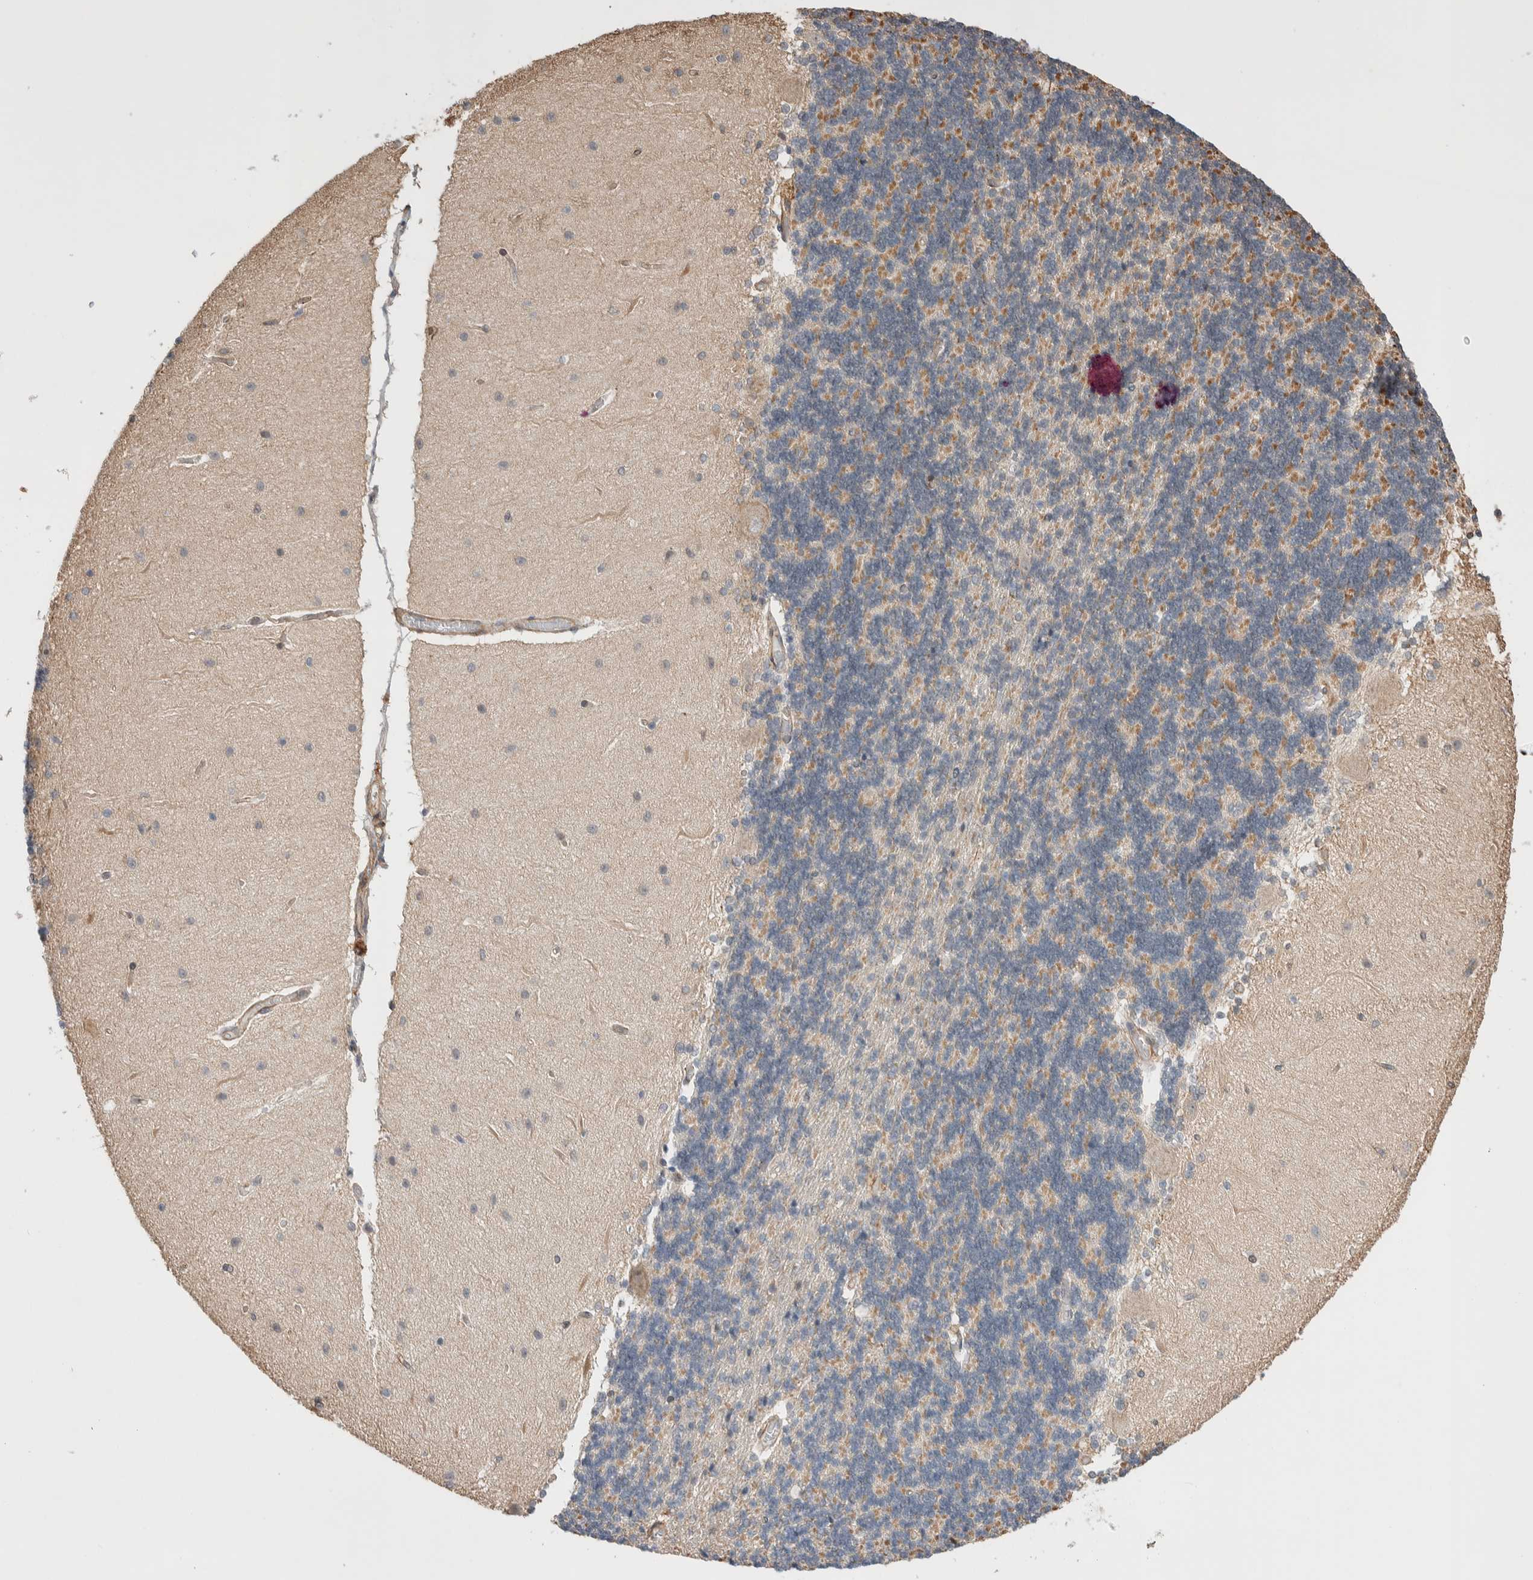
{"staining": {"intensity": "weak", "quantity": "25%-75%", "location": "cytoplasmic/membranous"}, "tissue": "cerebellum", "cell_type": "Cells in granular layer", "image_type": "normal", "snomed": [{"axis": "morphology", "description": "Normal tissue, NOS"}, {"axis": "topography", "description": "Cerebellum"}], "caption": "Immunohistochemical staining of benign cerebellum exhibits weak cytoplasmic/membranous protein positivity in approximately 25%-75% of cells in granular layer.", "gene": "ZNF704", "patient": {"sex": "female", "age": 54}}